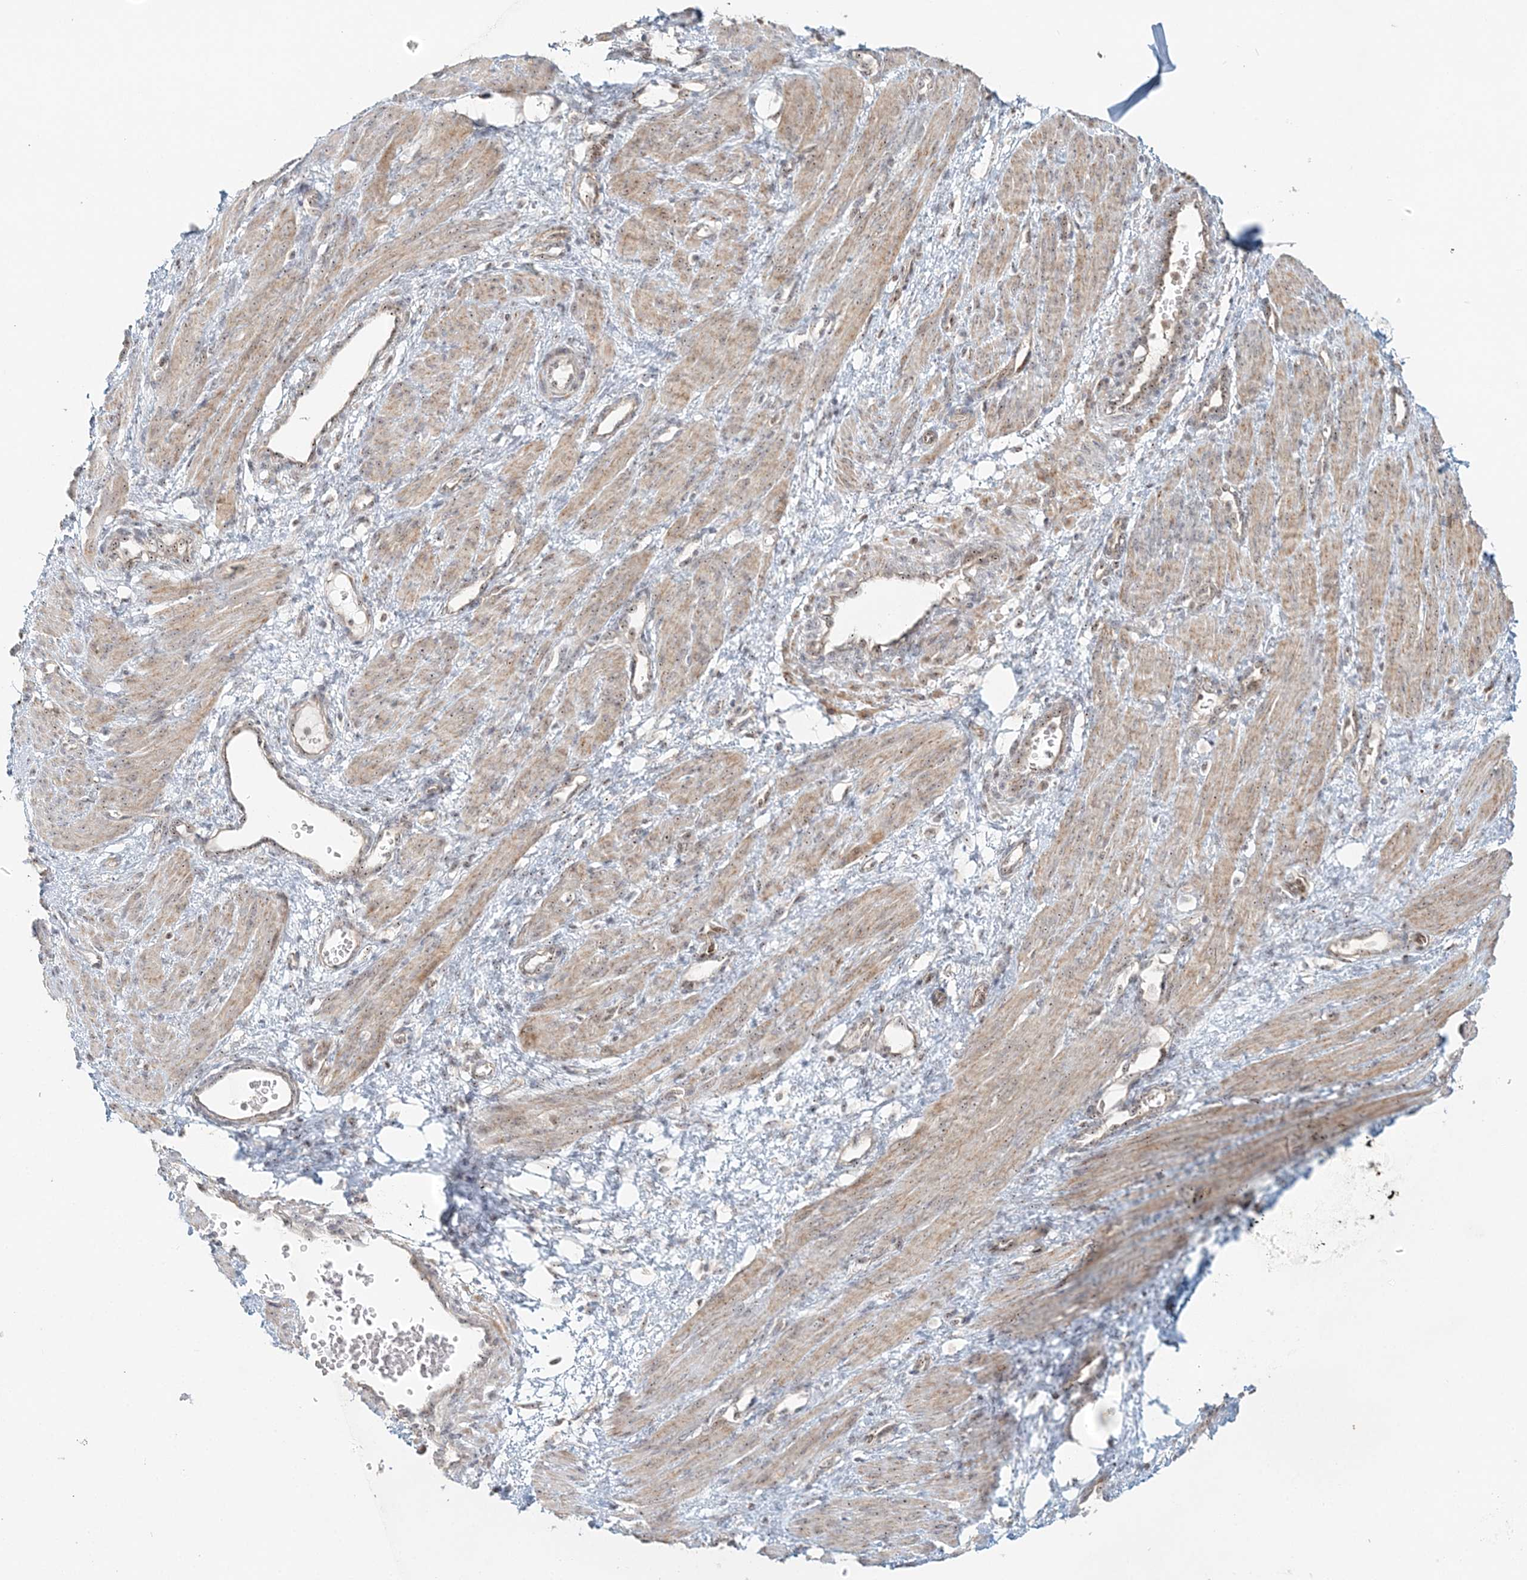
{"staining": {"intensity": "weak", "quantity": "25%-75%", "location": "cytoplasmic/membranous,nuclear"}, "tissue": "smooth muscle", "cell_type": "Smooth muscle cells", "image_type": "normal", "snomed": [{"axis": "morphology", "description": "Normal tissue, NOS"}, {"axis": "topography", "description": "Endometrium"}], "caption": "Protein staining displays weak cytoplasmic/membranous,nuclear expression in about 25%-75% of smooth muscle cells in unremarkable smooth muscle.", "gene": "UBE2F", "patient": {"sex": "female", "age": 33}}